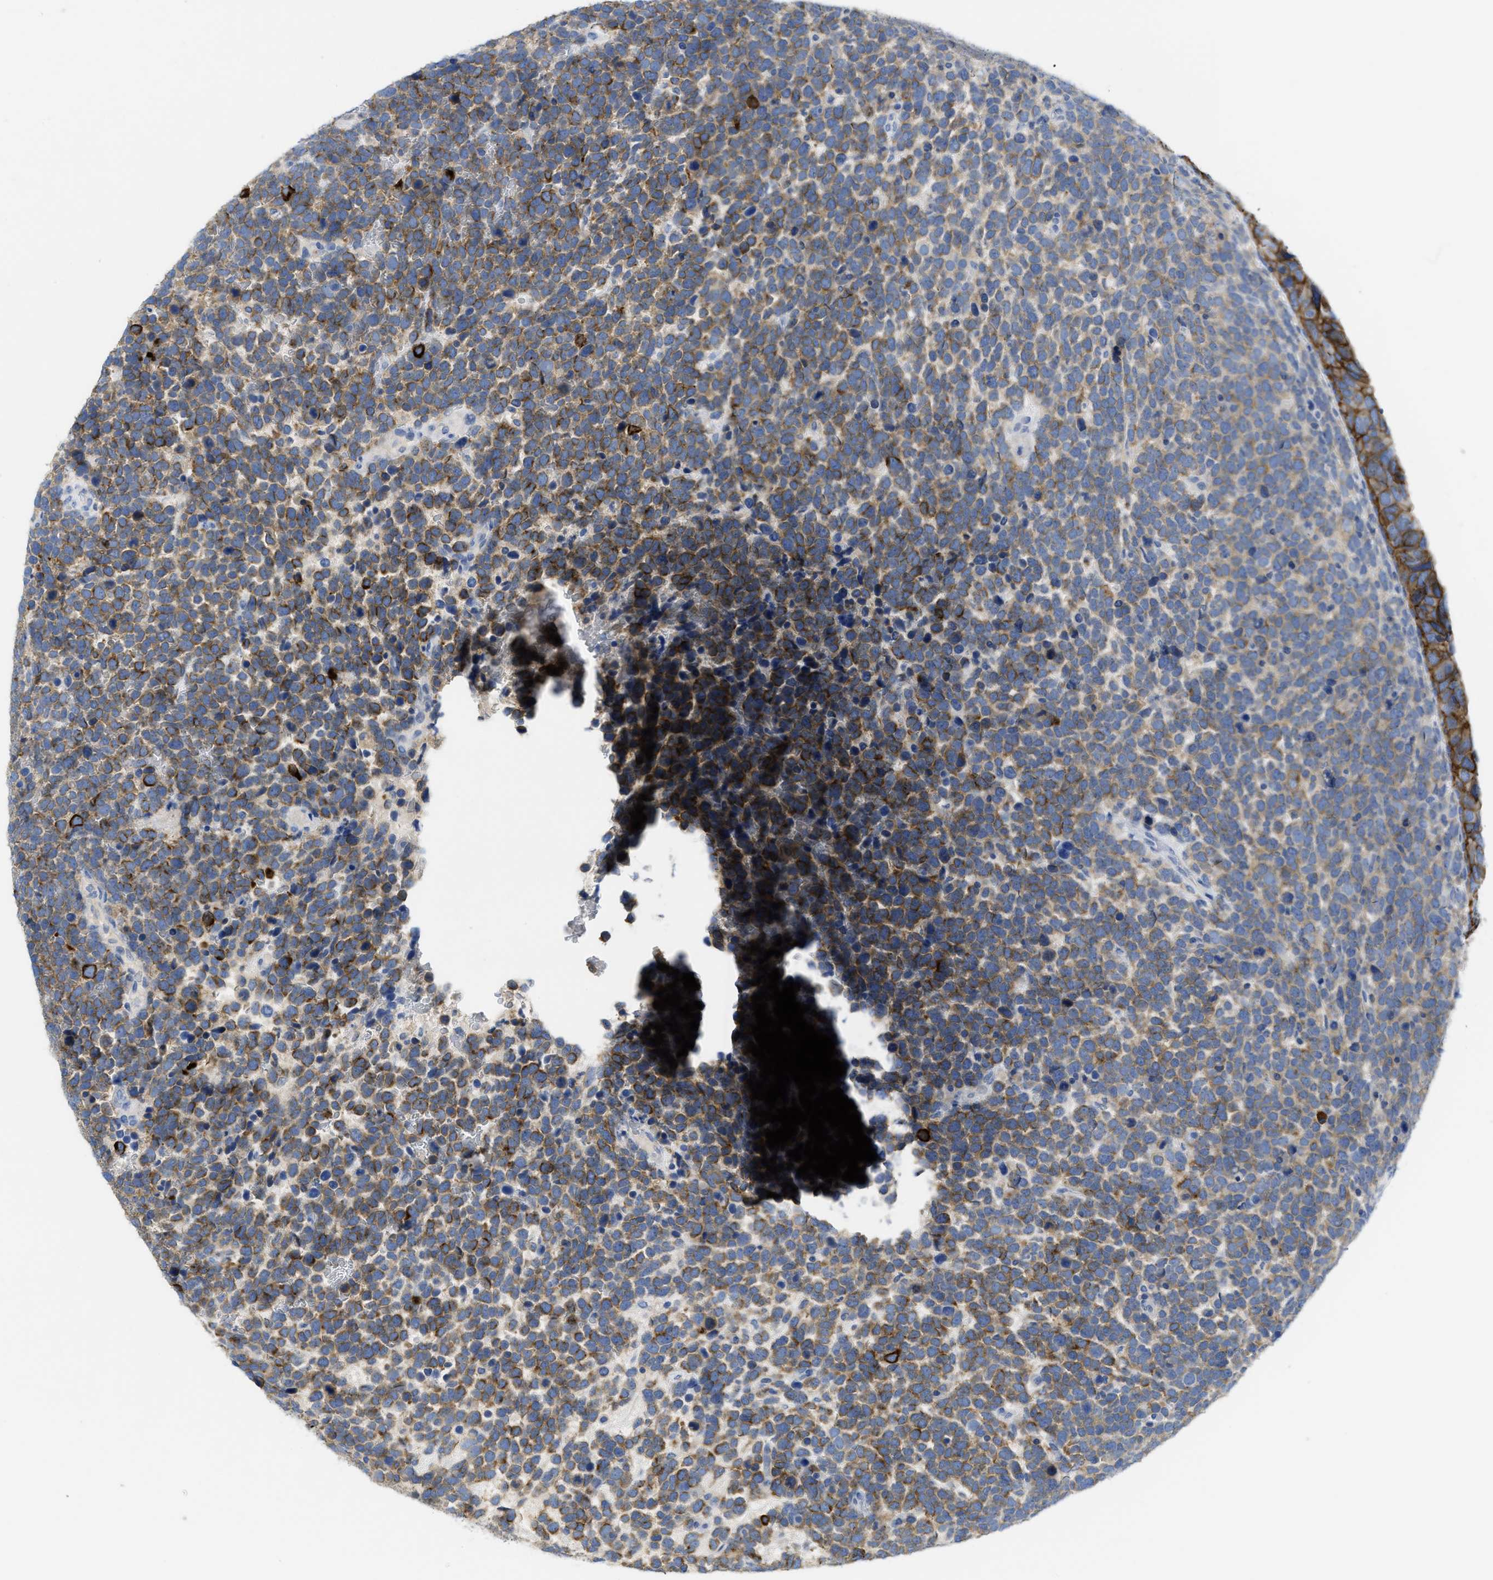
{"staining": {"intensity": "moderate", "quantity": ">75%", "location": "cytoplasmic/membranous"}, "tissue": "urothelial cancer", "cell_type": "Tumor cells", "image_type": "cancer", "snomed": [{"axis": "morphology", "description": "Urothelial carcinoma, High grade"}, {"axis": "topography", "description": "Urinary bladder"}], "caption": "Protein positivity by immunohistochemistry displays moderate cytoplasmic/membranous positivity in approximately >75% of tumor cells in urothelial cancer. The protein is stained brown, and the nuclei are stained in blue (DAB (3,3'-diaminobenzidine) IHC with brightfield microscopy, high magnification).", "gene": "CNNM4", "patient": {"sex": "female", "age": 82}}